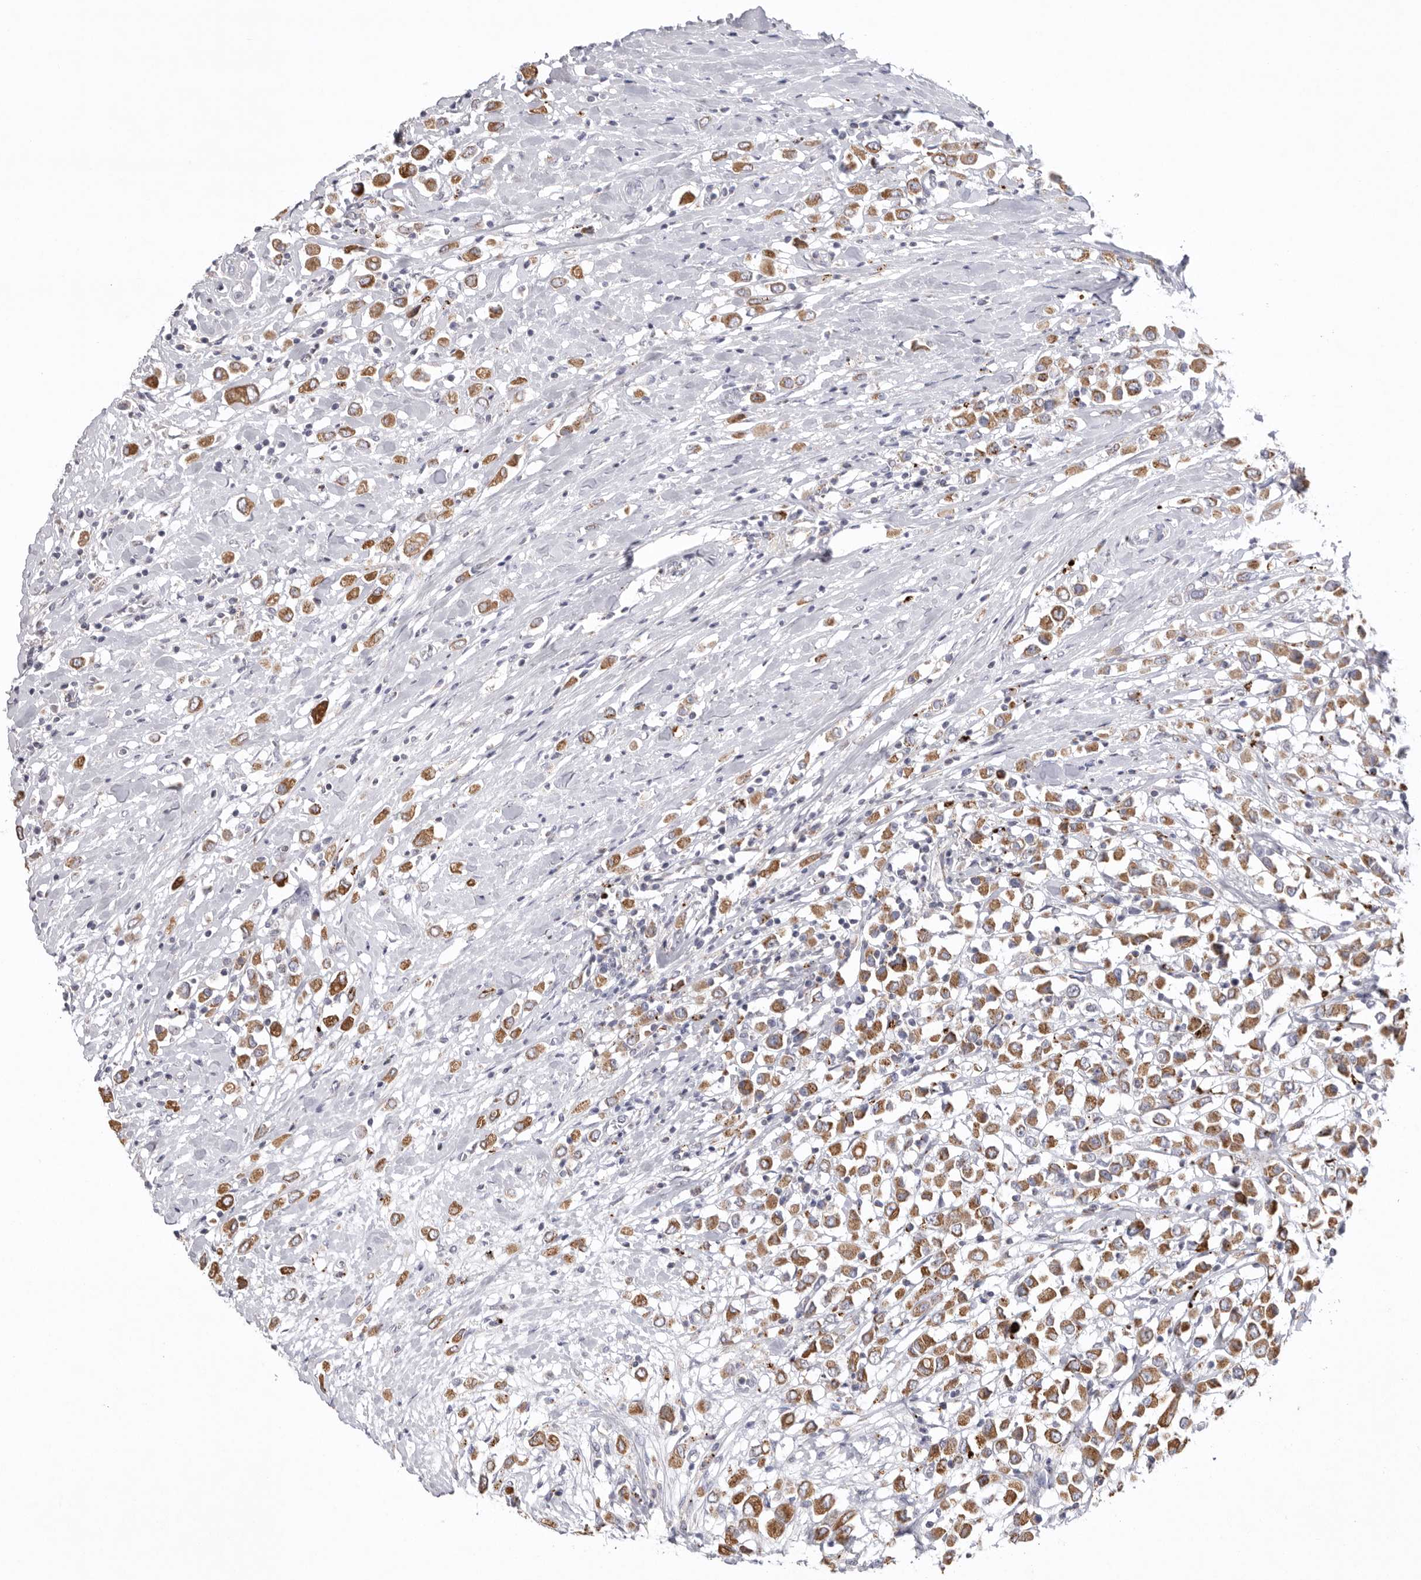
{"staining": {"intensity": "moderate", "quantity": ">75%", "location": "cytoplasmic/membranous"}, "tissue": "breast cancer", "cell_type": "Tumor cells", "image_type": "cancer", "snomed": [{"axis": "morphology", "description": "Duct carcinoma"}, {"axis": "topography", "description": "Breast"}], "caption": "Tumor cells display medium levels of moderate cytoplasmic/membranous expression in about >75% of cells in breast invasive ductal carcinoma. Using DAB (brown) and hematoxylin (blue) stains, captured at high magnification using brightfield microscopy.", "gene": "VDAC3", "patient": {"sex": "female", "age": 61}}